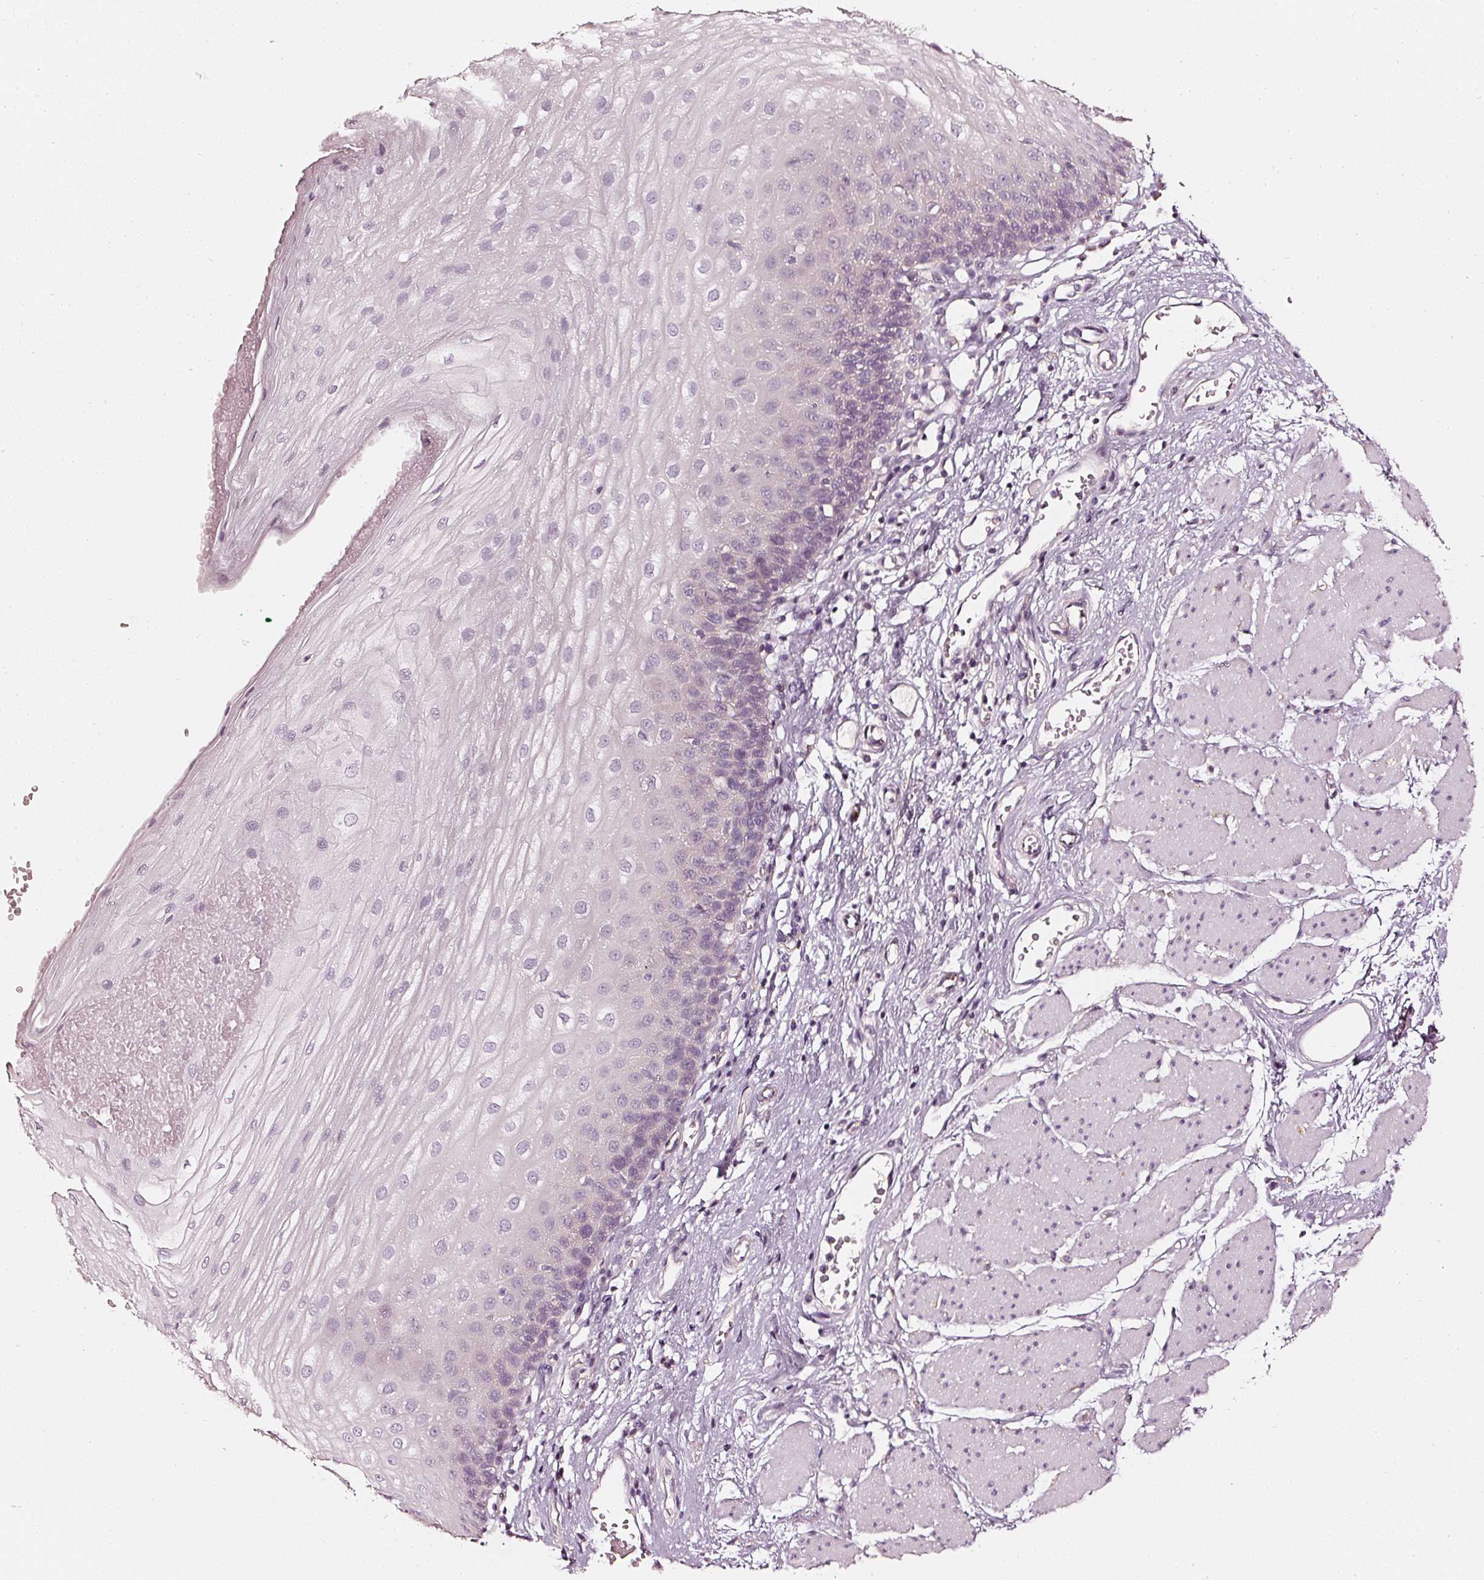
{"staining": {"intensity": "negative", "quantity": "none", "location": "none"}, "tissue": "esophagus", "cell_type": "Squamous epithelial cells", "image_type": "normal", "snomed": [{"axis": "morphology", "description": "Normal tissue, NOS"}, {"axis": "topography", "description": "Esophagus"}], "caption": "This is a image of immunohistochemistry (IHC) staining of unremarkable esophagus, which shows no staining in squamous epithelial cells.", "gene": "CNP", "patient": {"sex": "male", "age": 69}}